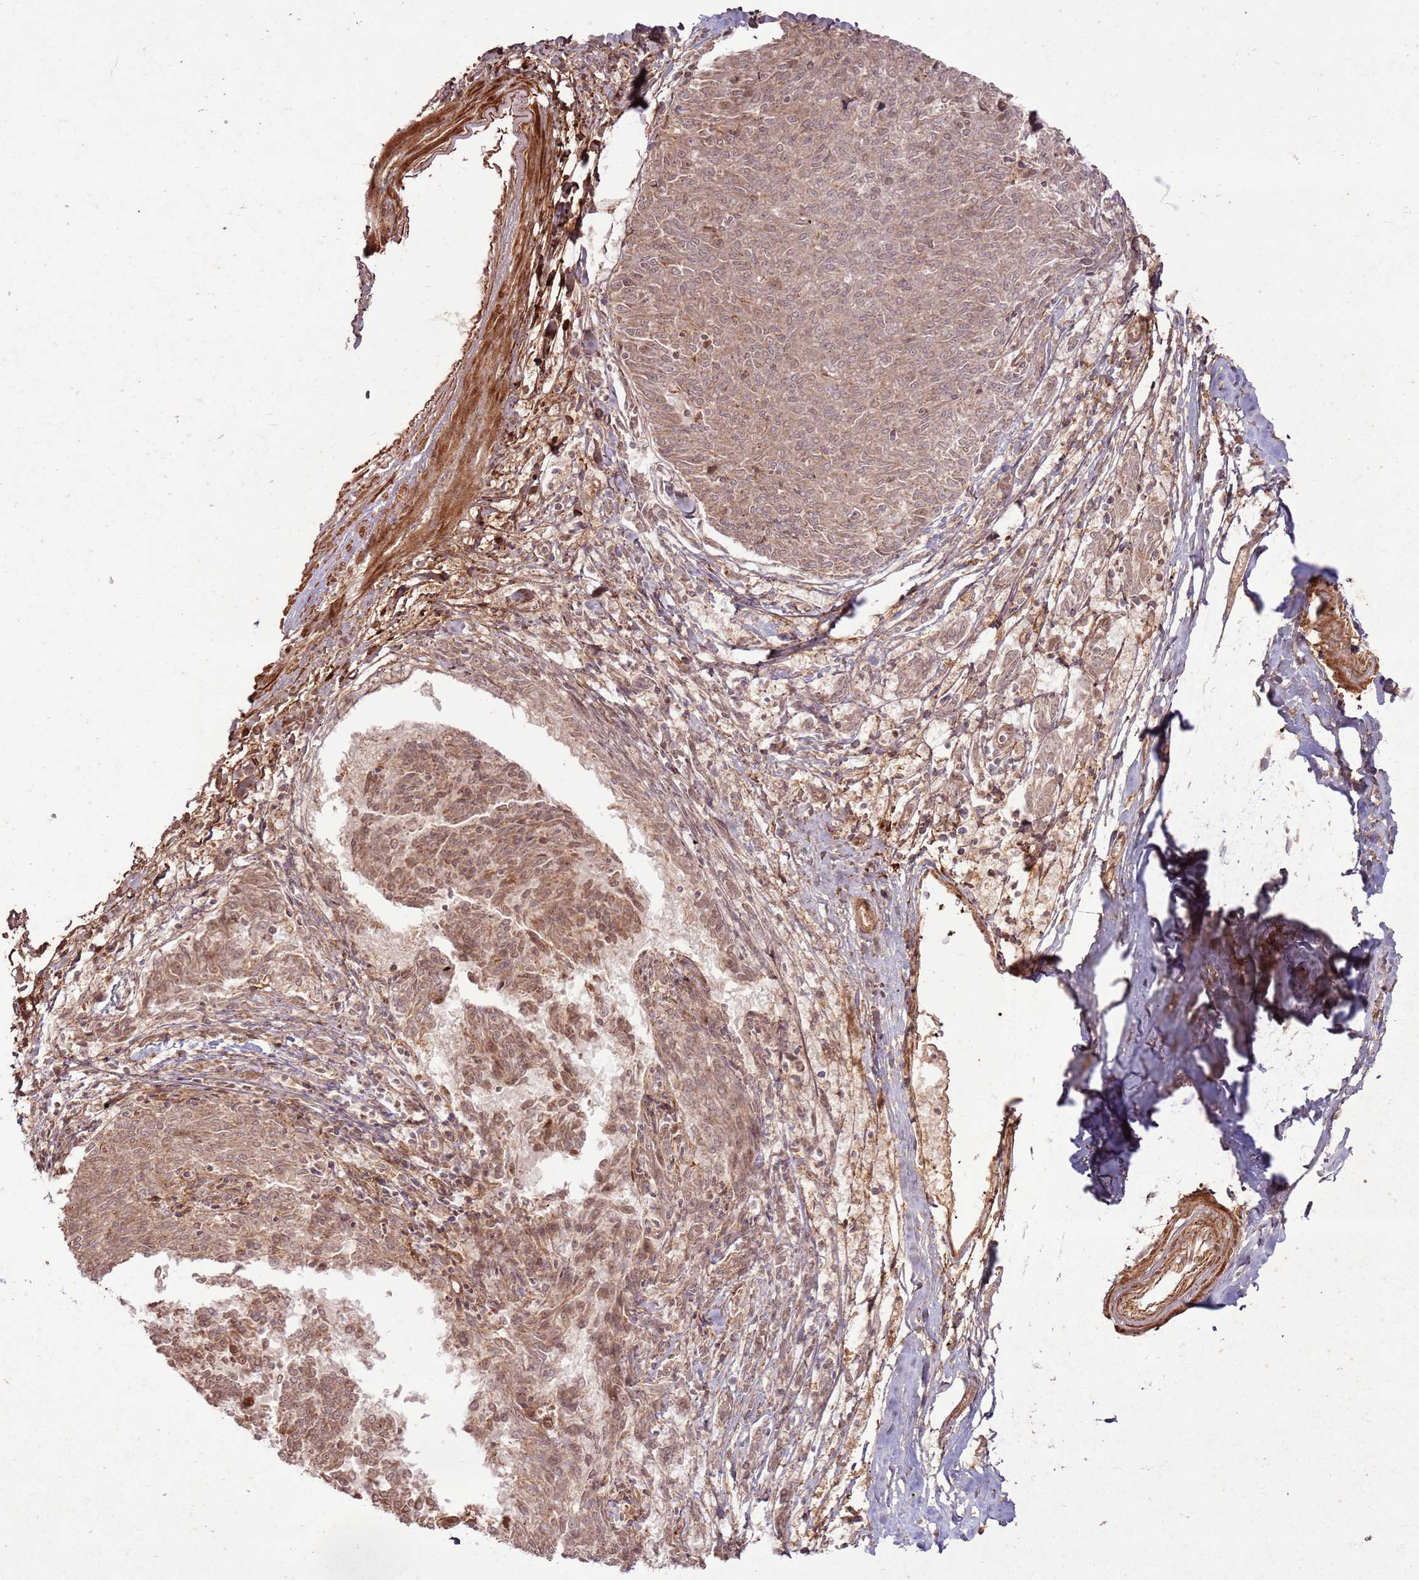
{"staining": {"intensity": "moderate", "quantity": ">75%", "location": "cytoplasmic/membranous,nuclear"}, "tissue": "melanoma", "cell_type": "Tumor cells", "image_type": "cancer", "snomed": [{"axis": "morphology", "description": "Malignant melanoma, NOS"}, {"axis": "topography", "description": "Skin"}], "caption": "Immunohistochemistry photomicrograph of neoplastic tissue: human melanoma stained using immunohistochemistry (IHC) reveals medium levels of moderate protein expression localized specifically in the cytoplasmic/membranous and nuclear of tumor cells, appearing as a cytoplasmic/membranous and nuclear brown color.", "gene": "ZNF623", "patient": {"sex": "female", "age": 72}}